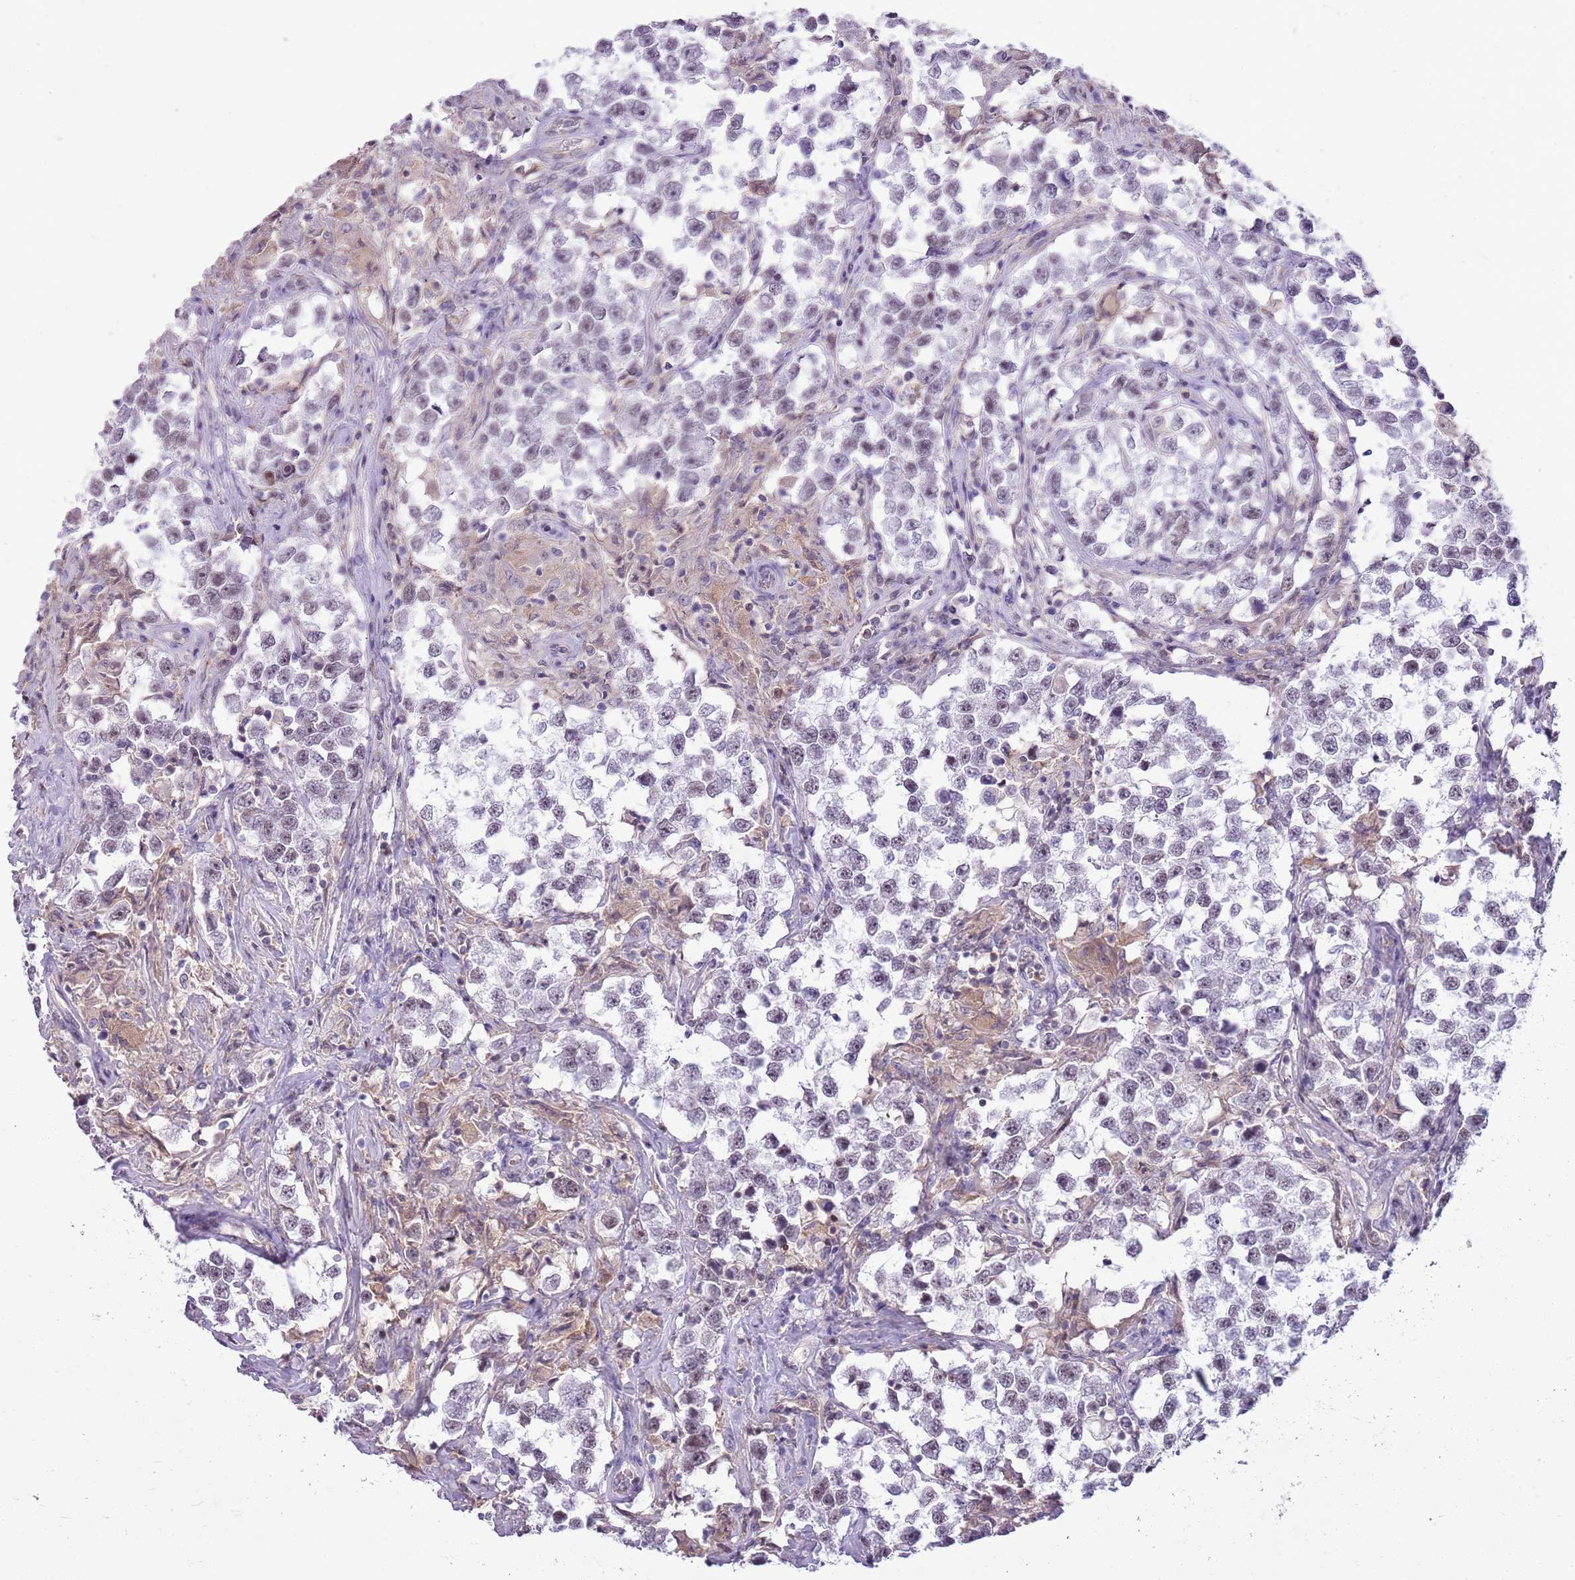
{"staining": {"intensity": "moderate", "quantity": "25%-75%", "location": "nuclear"}, "tissue": "testis cancer", "cell_type": "Tumor cells", "image_type": "cancer", "snomed": [{"axis": "morphology", "description": "Seminoma, NOS"}, {"axis": "topography", "description": "Testis"}], "caption": "Brown immunohistochemical staining in seminoma (testis) shows moderate nuclear positivity in approximately 25%-75% of tumor cells.", "gene": "DHX32", "patient": {"sex": "male", "age": 46}}